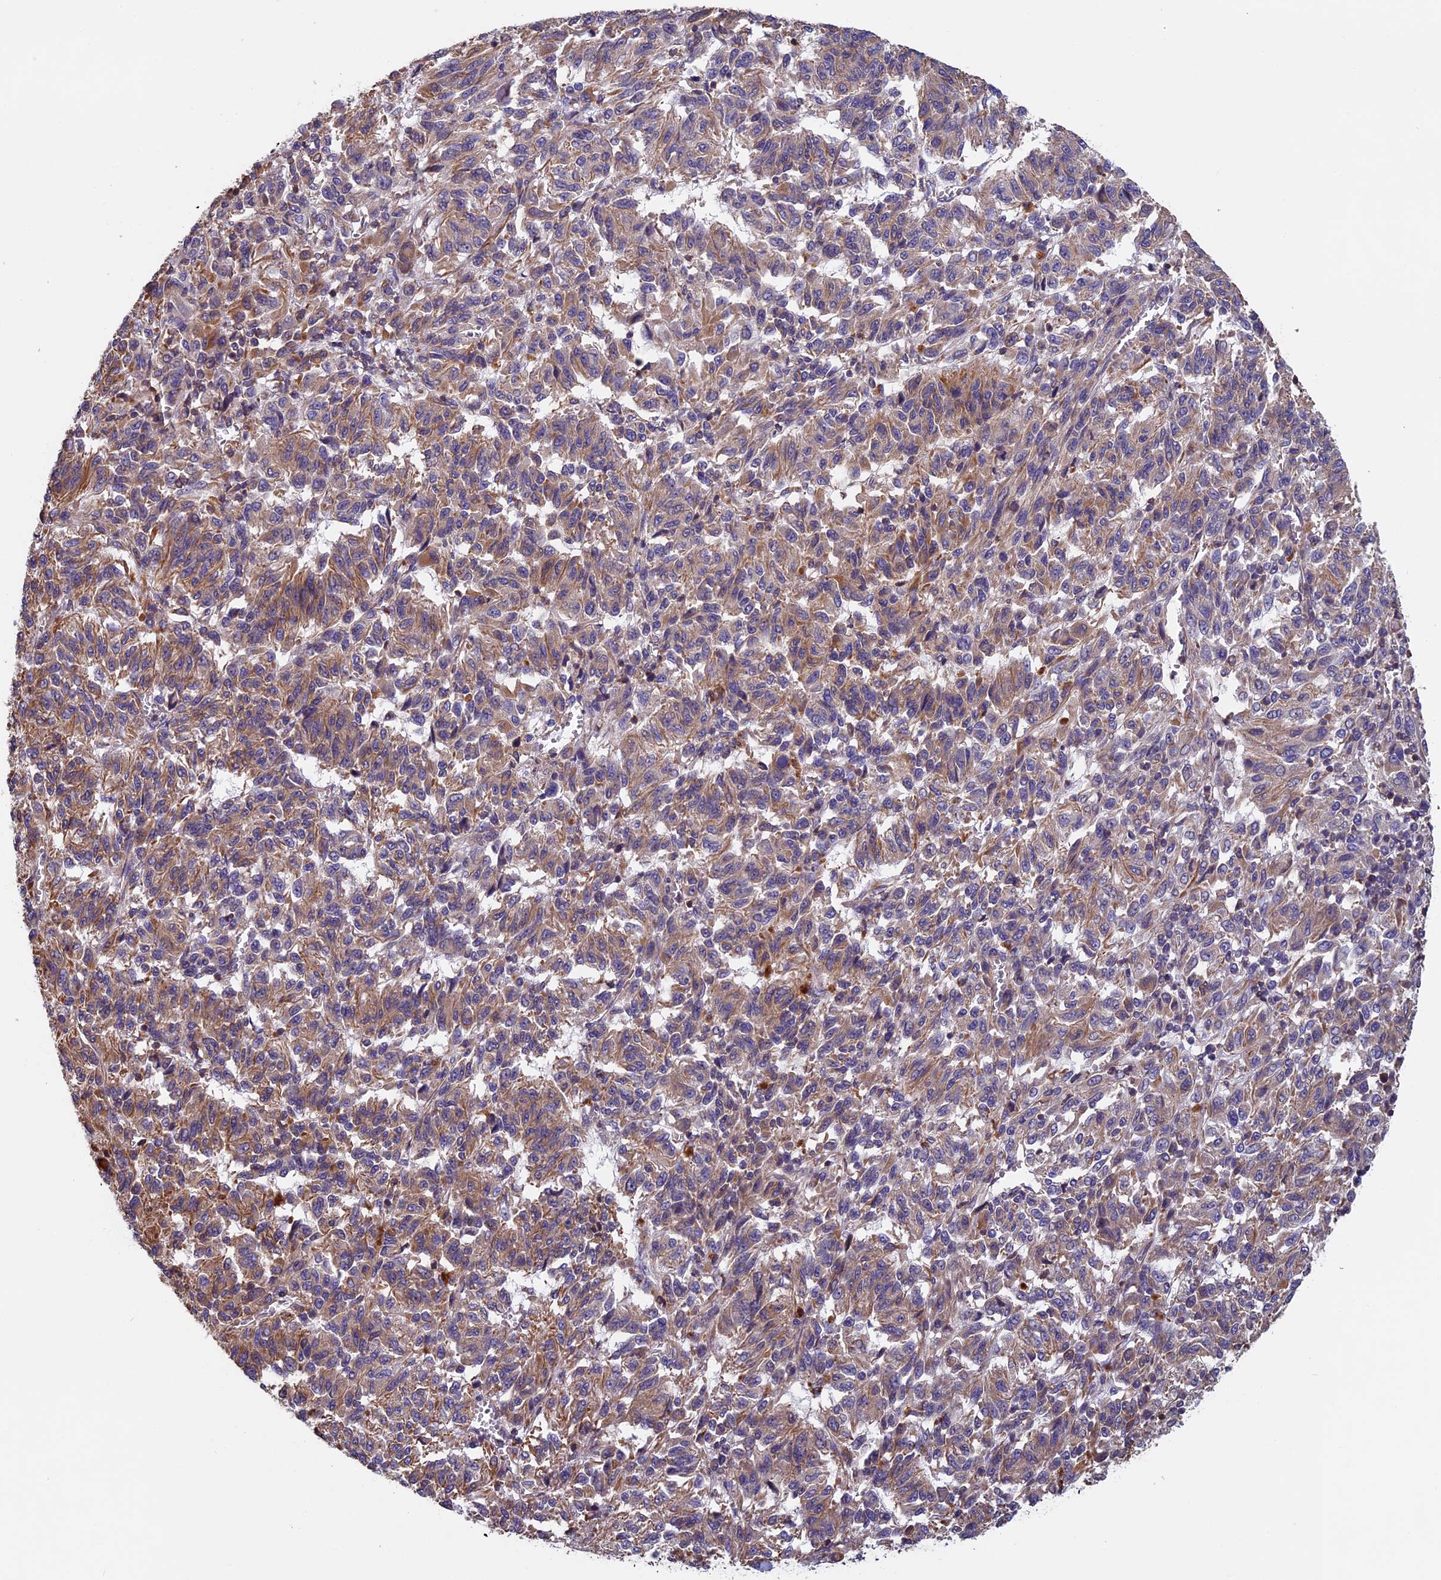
{"staining": {"intensity": "moderate", "quantity": ">75%", "location": "cytoplasmic/membranous"}, "tissue": "melanoma", "cell_type": "Tumor cells", "image_type": "cancer", "snomed": [{"axis": "morphology", "description": "Malignant melanoma, Metastatic site"}, {"axis": "topography", "description": "Lung"}], "caption": "Brown immunohistochemical staining in melanoma exhibits moderate cytoplasmic/membranous staining in approximately >75% of tumor cells. (brown staining indicates protein expression, while blue staining denotes nuclei).", "gene": "CCDC153", "patient": {"sex": "male", "age": 64}}